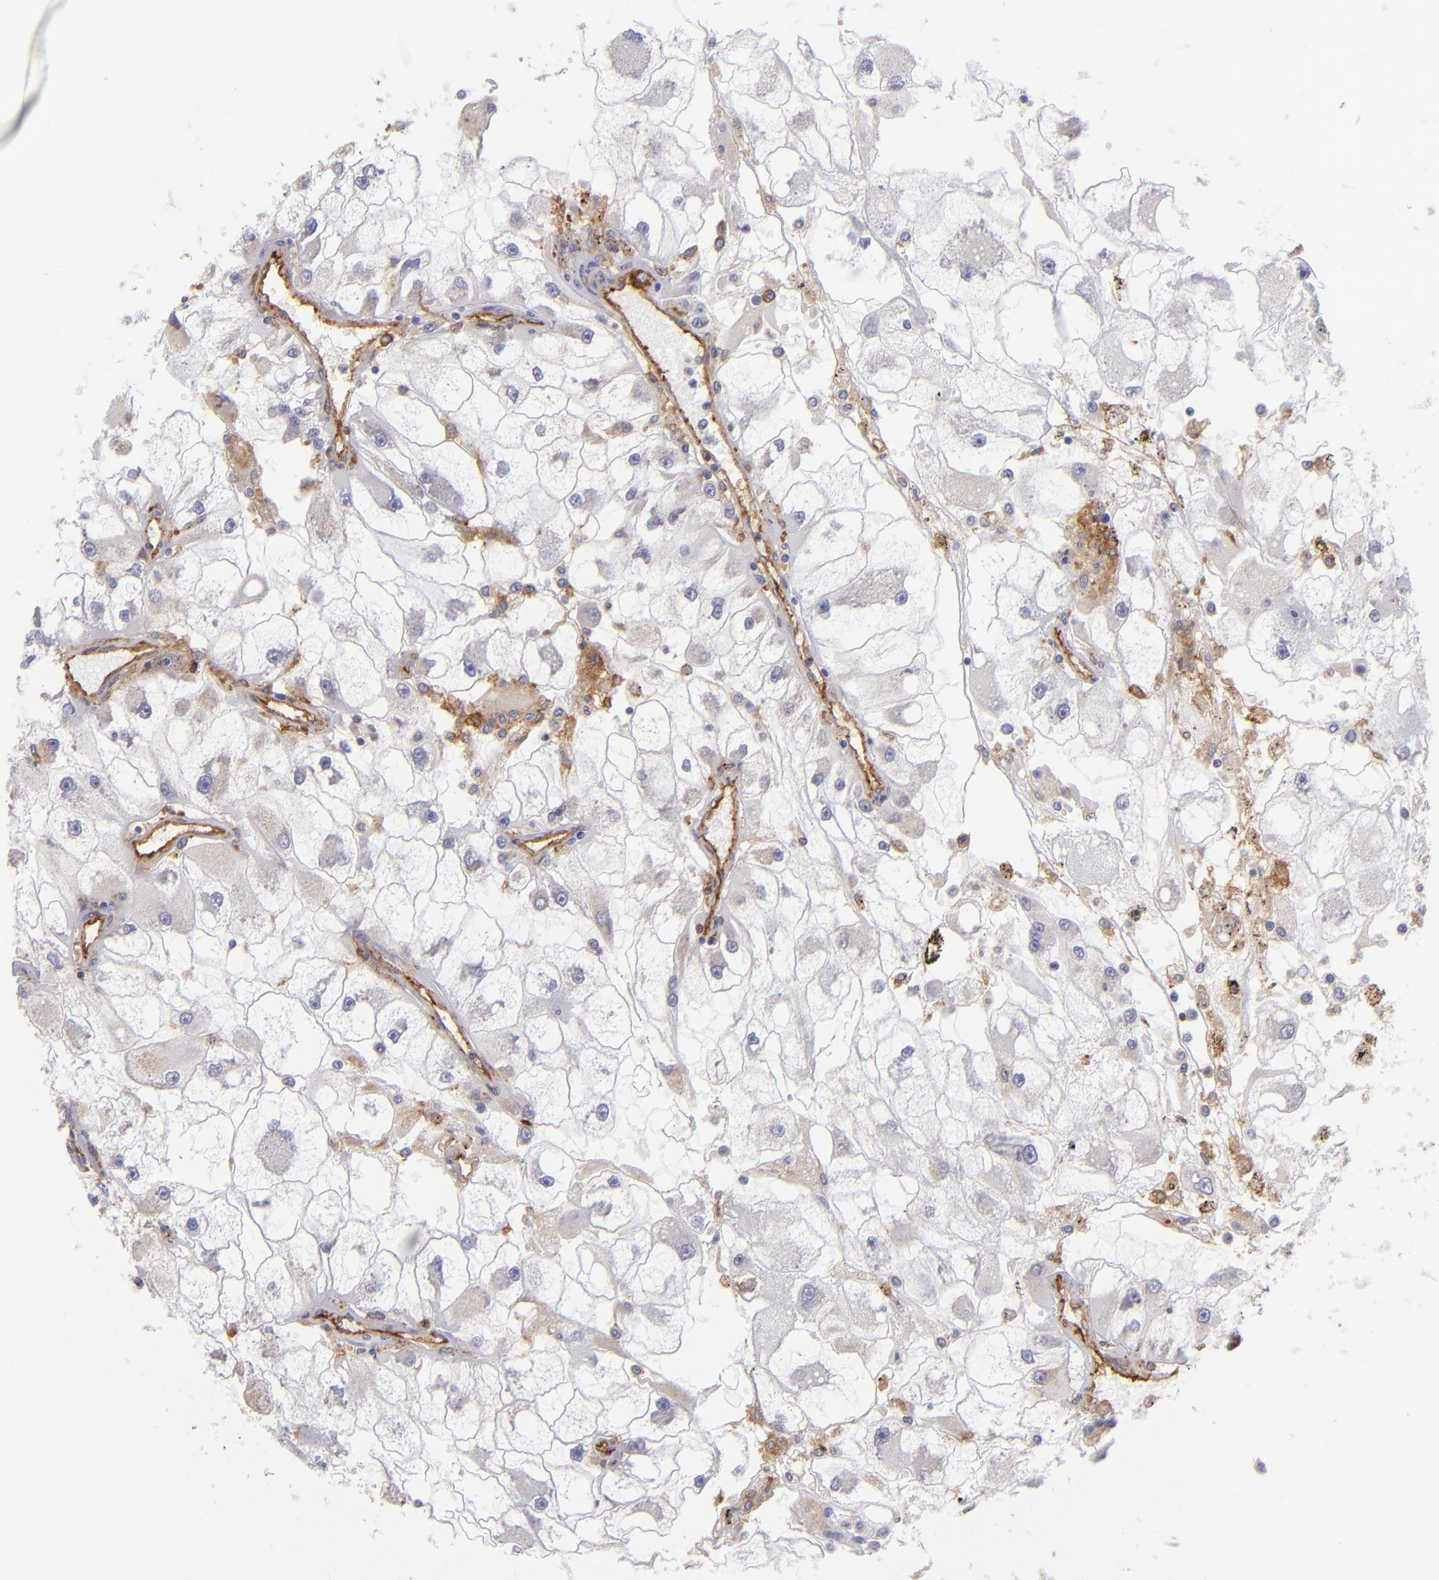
{"staining": {"intensity": "negative", "quantity": "none", "location": "none"}, "tissue": "renal cancer", "cell_type": "Tumor cells", "image_type": "cancer", "snomed": [{"axis": "morphology", "description": "Adenocarcinoma, NOS"}, {"axis": "topography", "description": "Kidney"}], "caption": "The micrograph reveals no significant positivity in tumor cells of renal adenocarcinoma.", "gene": "ENTPD1", "patient": {"sex": "female", "age": 73}}